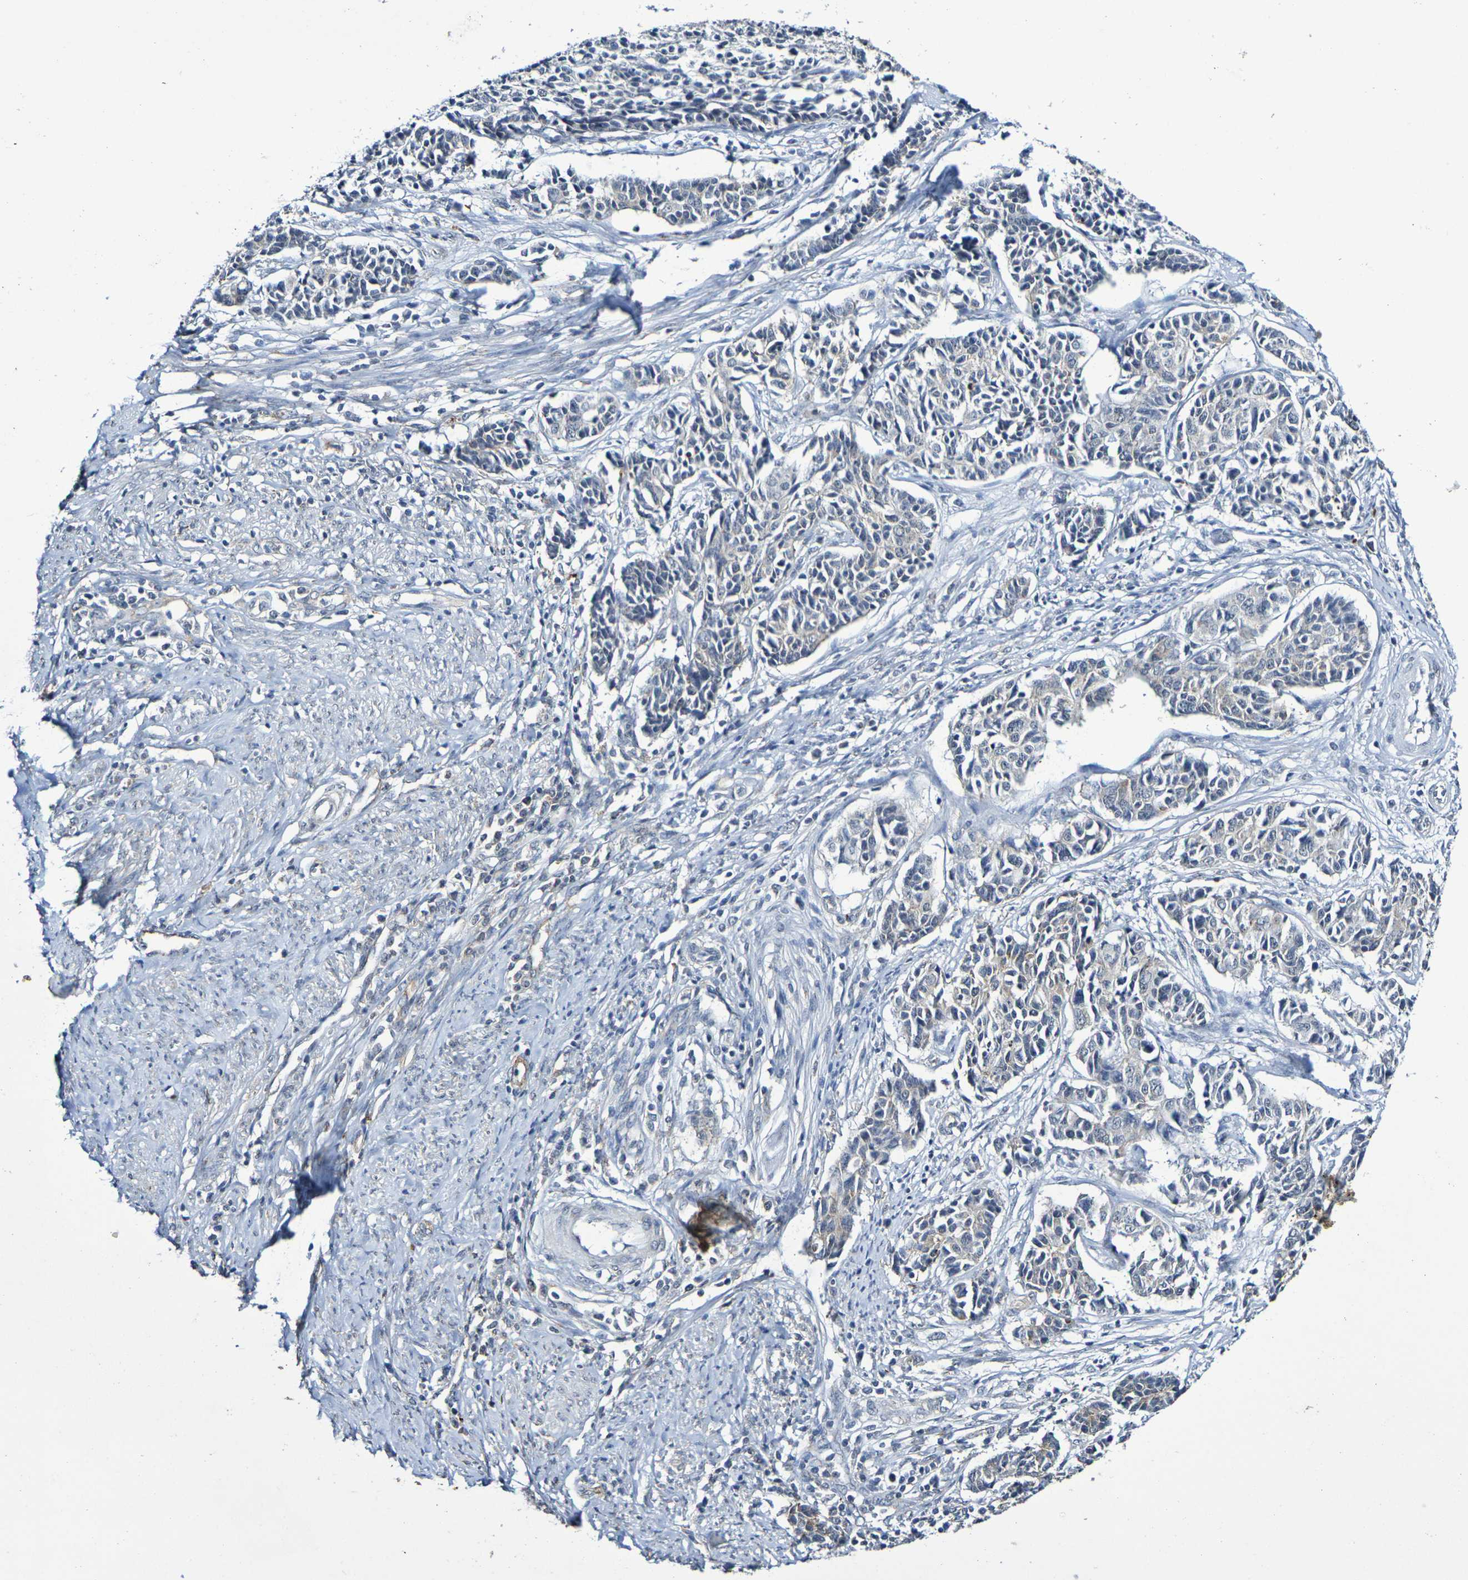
{"staining": {"intensity": "weak", "quantity": "25%-75%", "location": "cytoplasmic/membranous"}, "tissue": "cervical cancer", "cell_type": "Tumor cells", "image_type": "cancer", "snomed": [{"axis": "morphology", "description": "Normal tissue, NOS"}, {"axis": "morphology", "description": "Squamous cell carcinoma, NOS"}, {"axis": "topography", "description": "Cervix"}], "caption": "Tumor cells exhibit low levels of weak cytoplasmic/membranous positivity in approximately 25%-75% of cells in cervical squamous cell carcinoma.", "gene": "CHRNB1", "patient": {"sex": "female", "age": 35}}